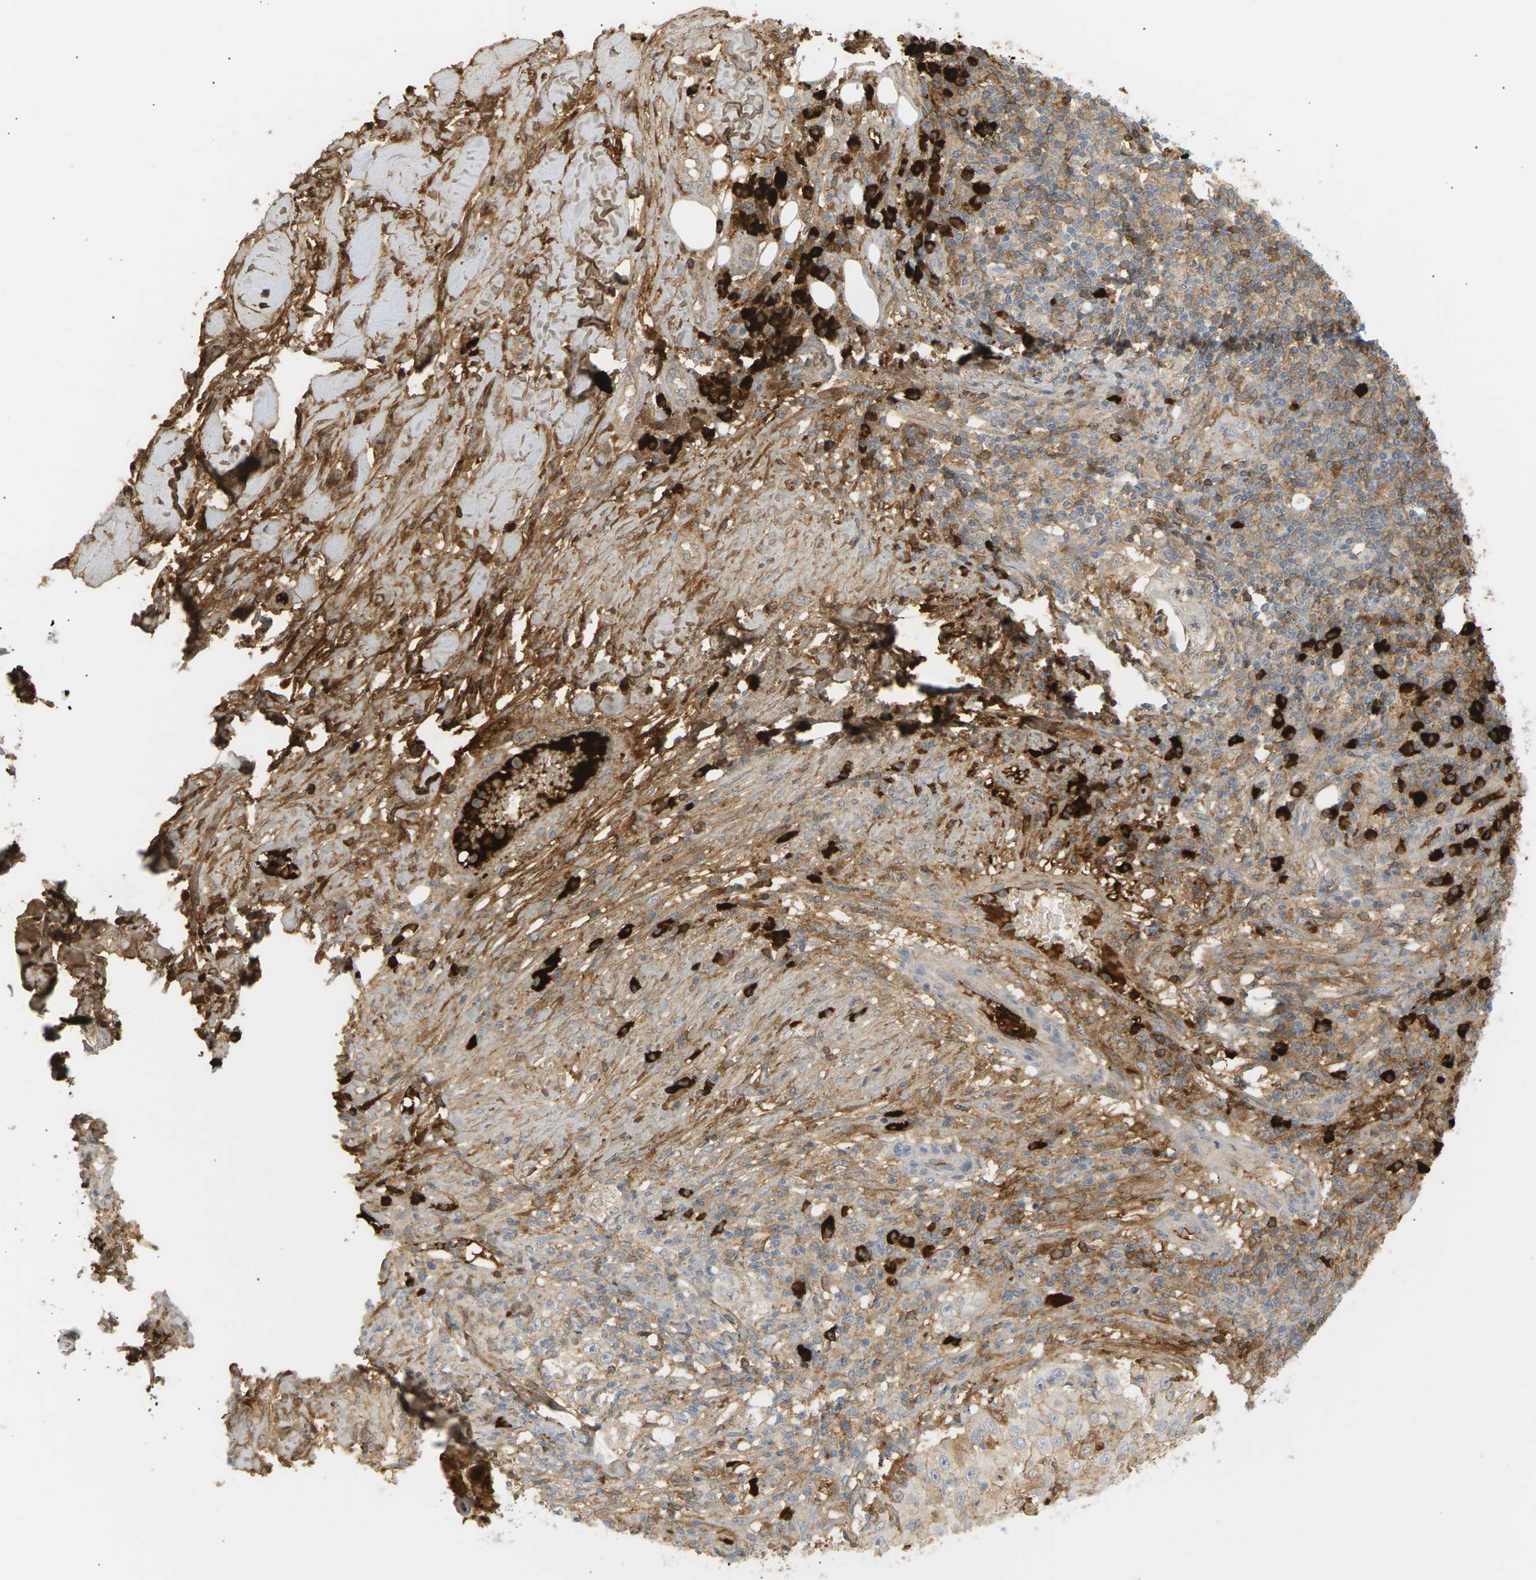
{"staining": {"intensity": "weak", "quantity": ">75%", "location": "cytoplasmic/membranous"}, "tissue": "skin cancer", "cell_type": "Tumor cells", "image_type": "cancer", "snomed": [{"axis": "morphology", "description": "Squamous cell carcinoma, NOS"}, {"axis": "topography", "description": "Skin"}], "caption": "Skin squamous cell carcinoma stained for a protein demonstrates weak cytoplasmic/membranous positivity in tumor cells.", "gene": "IGLC3", "patient": {"sex": "male", "age": 86}}